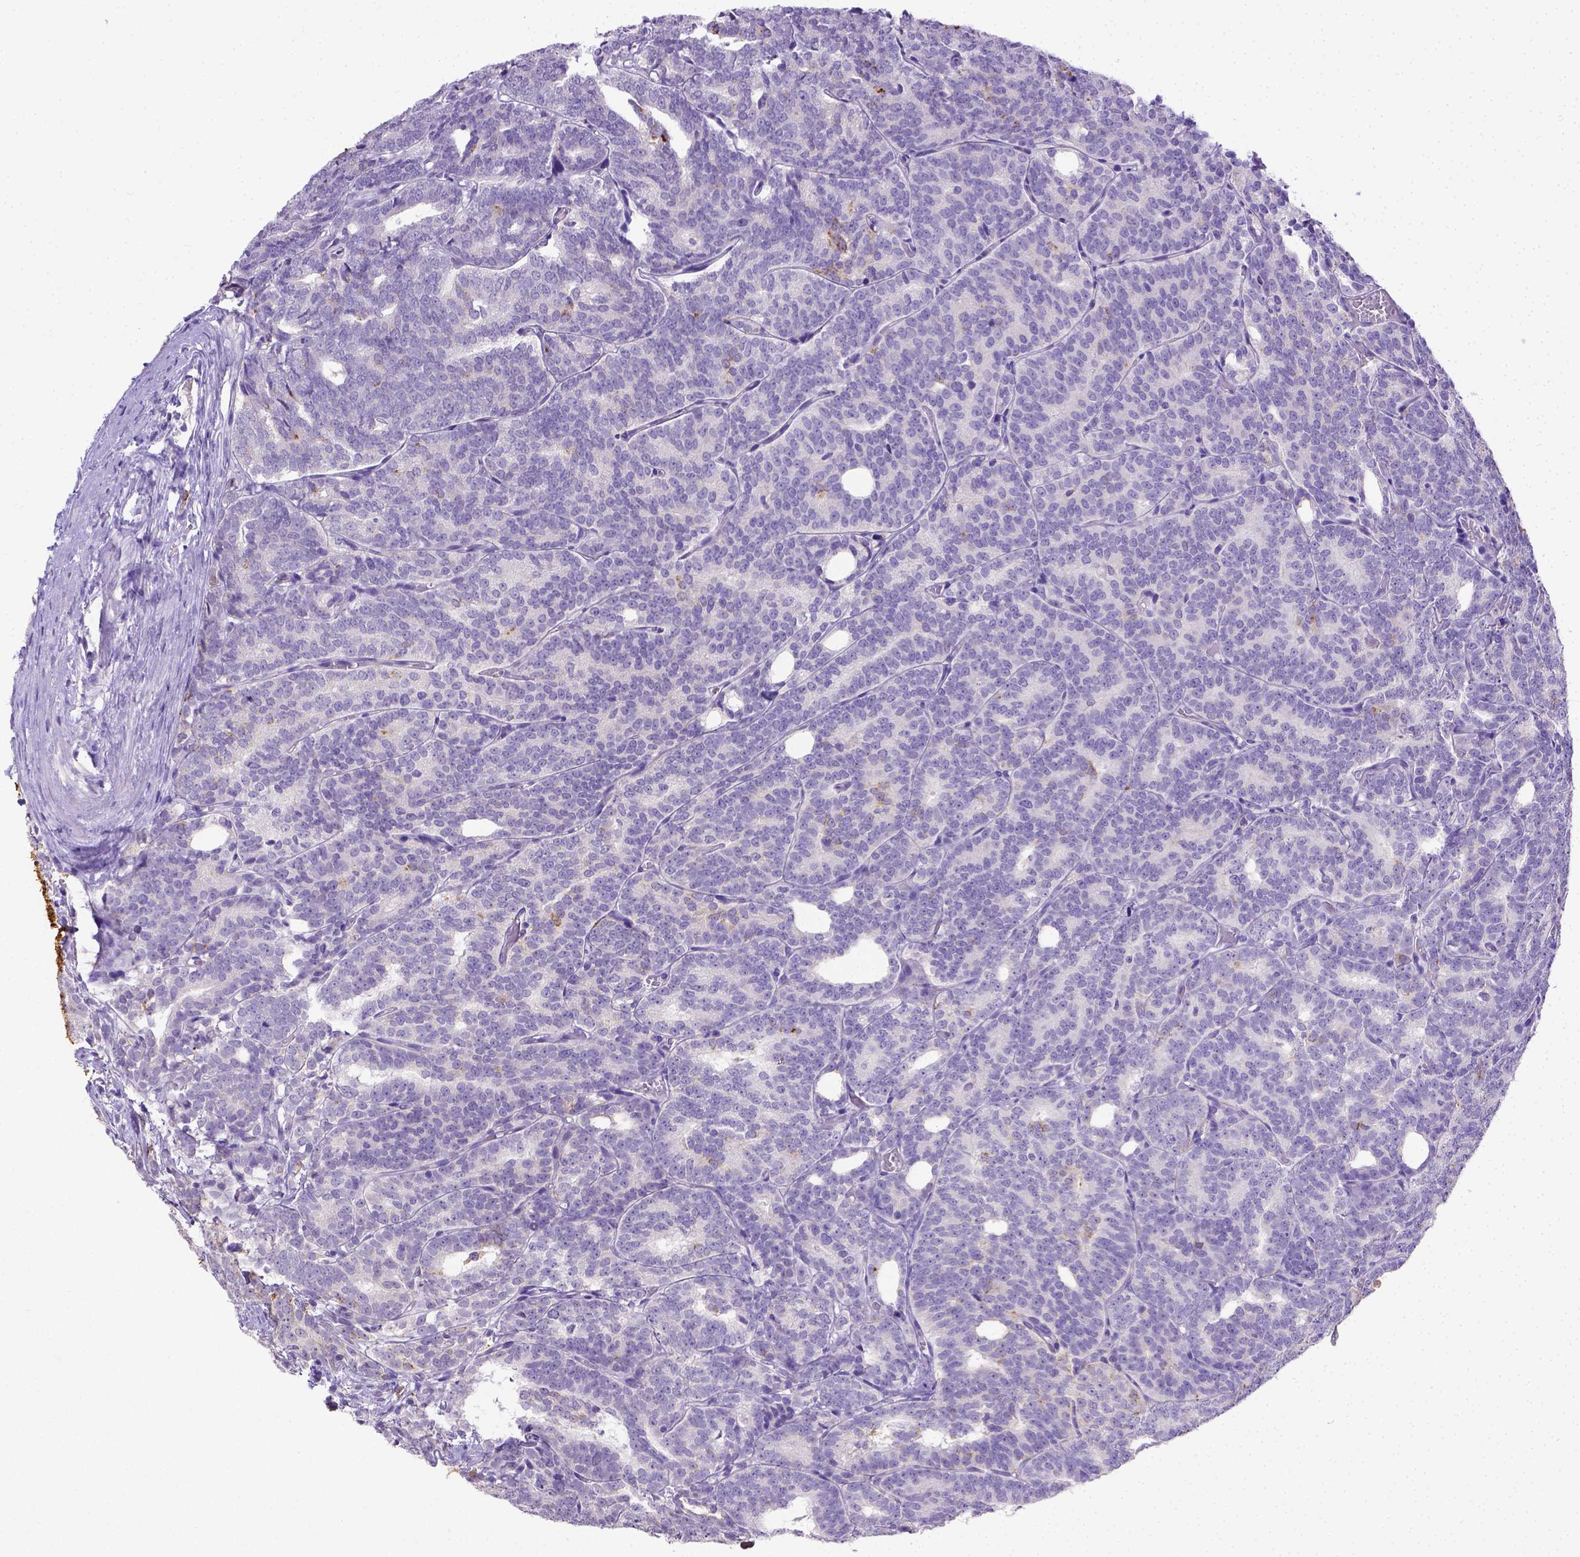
{"staining": {"intensity": "negative", "quantity": "none", "location": "none"}, "tissue": "prostate cancer", "cell_type": "Tumor cells", "image_type": "cancer", "snomed": [{"axis": "morphology", "description": "Adenocarcinoma, High grade"}, {"axis": "topography", "description": "Prostate"}], "caption": "An immunohistochemistry histopathology image of prostate high-grade adenocarcinoma is shown. There is no staining in tumor cells of prostate high-grade adenocarcinoma.", "gene": "B3GAT1", "patient": {"sex": "male", "age": 53}}